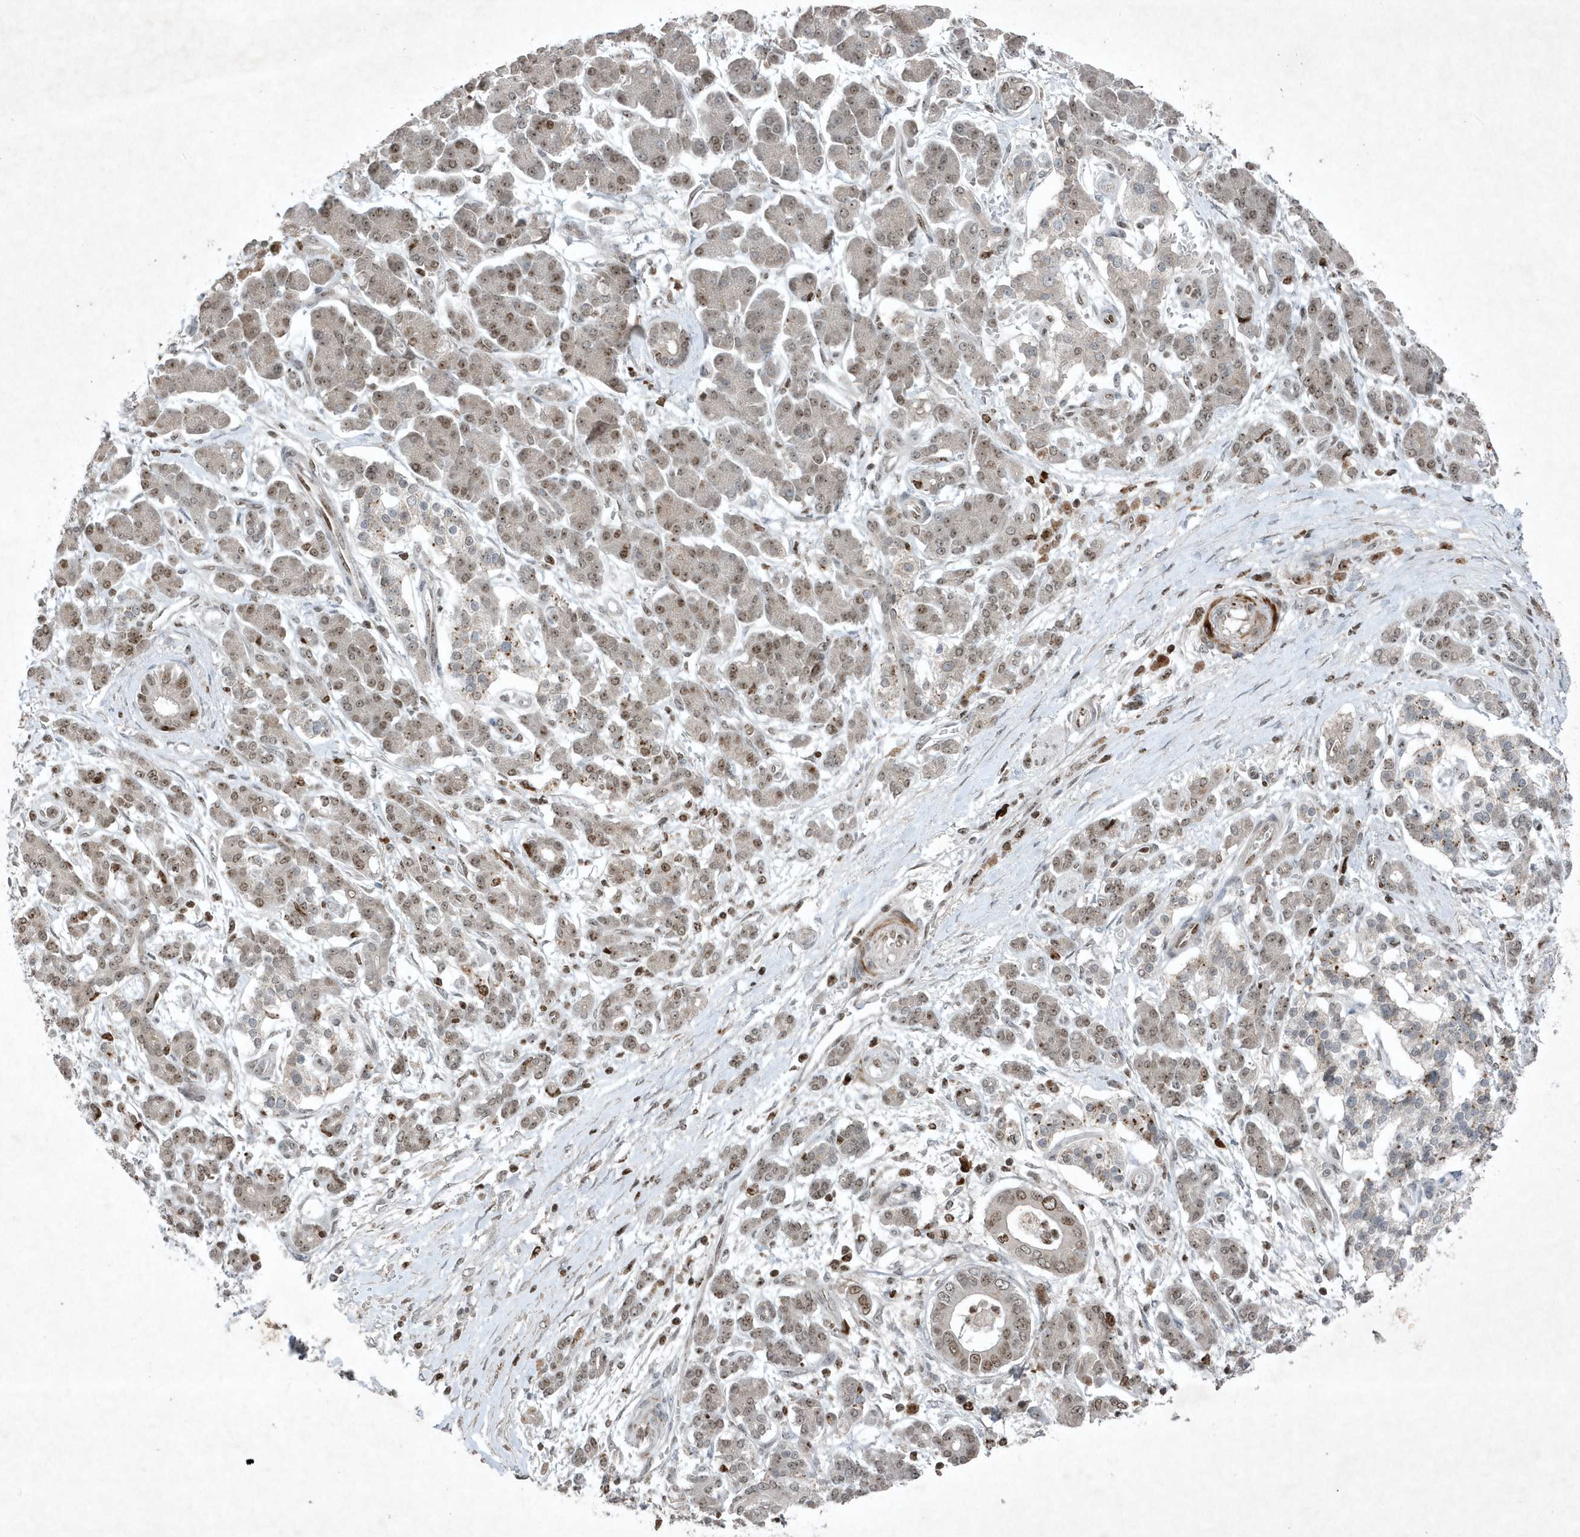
{"staining": {"intensity": "moderate", "quantity": ">75%", "location": "nuclear"}, "tissue": "pancreatic cancer", "cell_type": "Tumor cells", "image_type": "cancer", "snomed": [{"axis": "morphology", "description": "Adenocarcinoma, NOS"}, {"axis": "topography", "description": "Pancreas"}], "caption": "An image of human pancreatic cancer stained for a protein reveals moderate nuclear brown staining in tumor cells.", "gene": "QTRT2", "patient": {"sex": "male", "age": 68}}